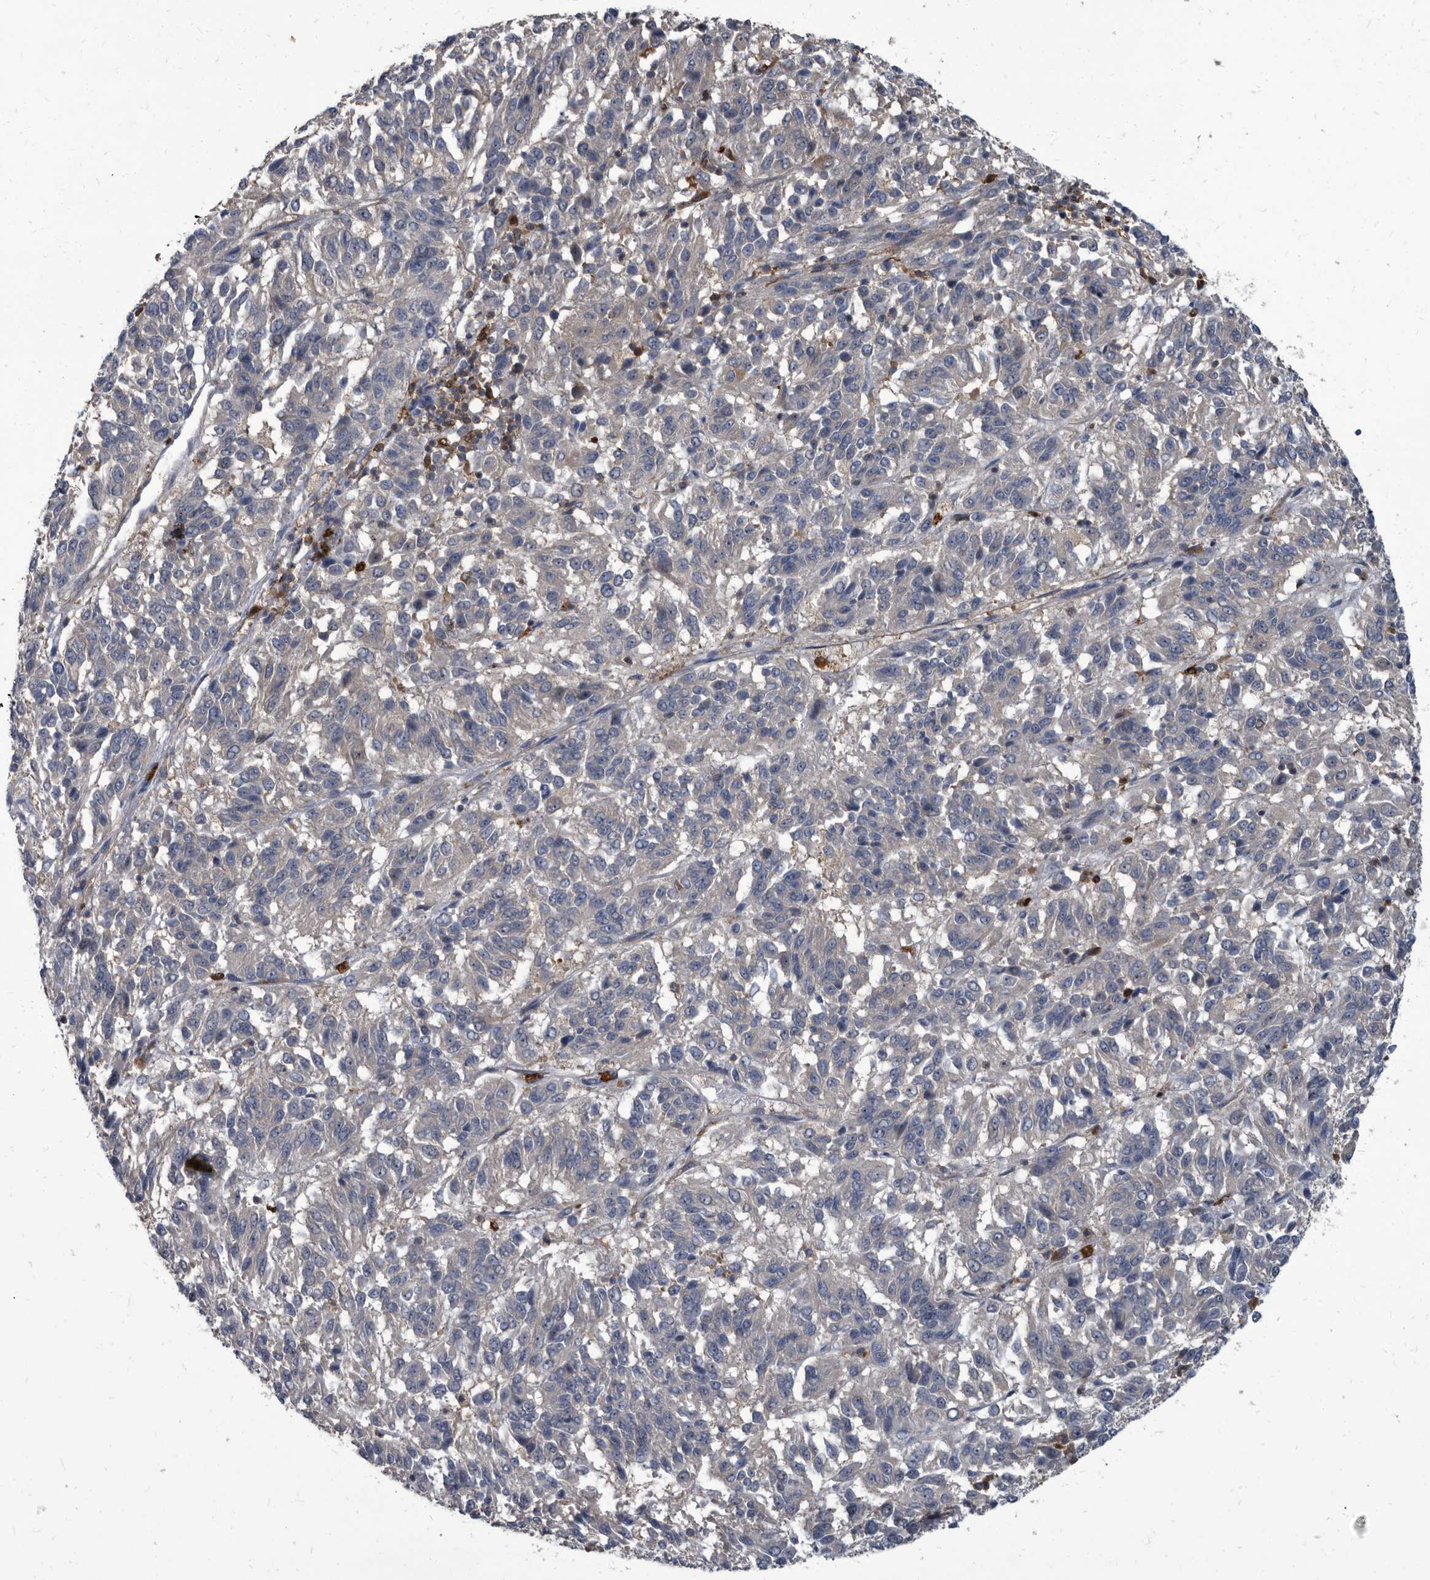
{"staining": {"intensity": "negative", "quantity": "none", "location": "none"}, "tissue": "melanoma", "cell_type": "Tumor cells", "image_type": "cancer", "snomed": [{"axis": "morphology", "description": "Malignant melanoma, Metastatic site"}, {"axis": "topography", "description": "Lung"}], "caption": "High power microscopy photomicrograph of an immunohistochemistry (IHC) image of melanoma, revealing no significant expression in tumor cells.", "gene": "CDV3", "patient": {"sex": "male", "age": 64}}